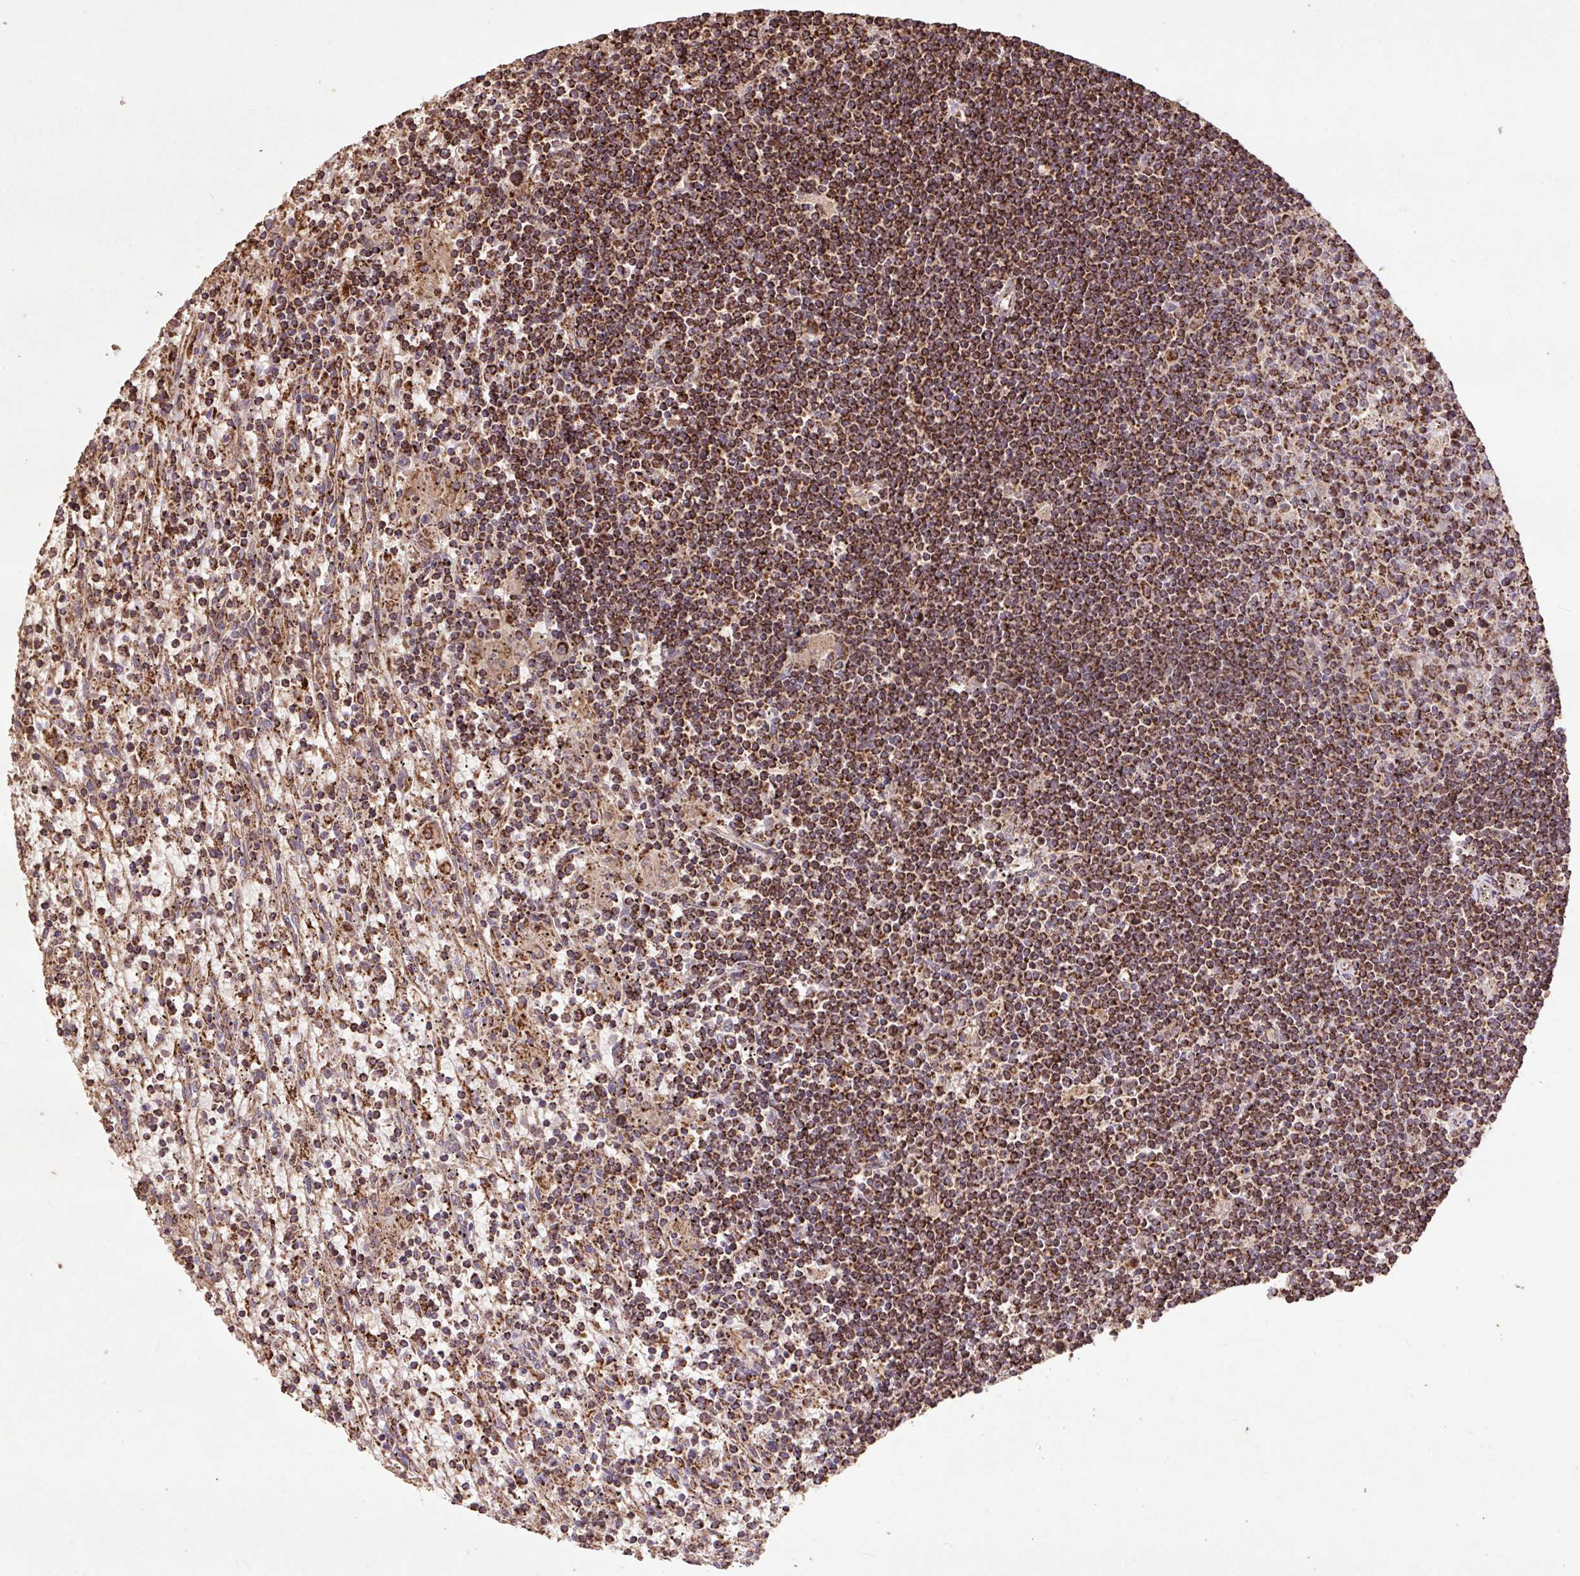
{"staining": {"intensity": "moderate", "quantity": ">75%", "location": "cytoplasmic/membranous"}, "tissue": "lymphoma", "cell_type": "Tumor cells", "image_type": "cancer", "snomed": [{"axis": "morphology", "description": "Malignant lymphoma, non-Hodgkin's type, Low grade"}, {"axis": "topography", "description": "Spleen"}], "caption": "Low-grade malignant lymphoma, non-Hodgkin's type stained for a protein (brown) exhibits moderate cytoplasmic/membranous positive expression in approximately >75% of tumor cells.", "gene": "ATP5F1A", "patient": {"sex": "male", "age": 76}}